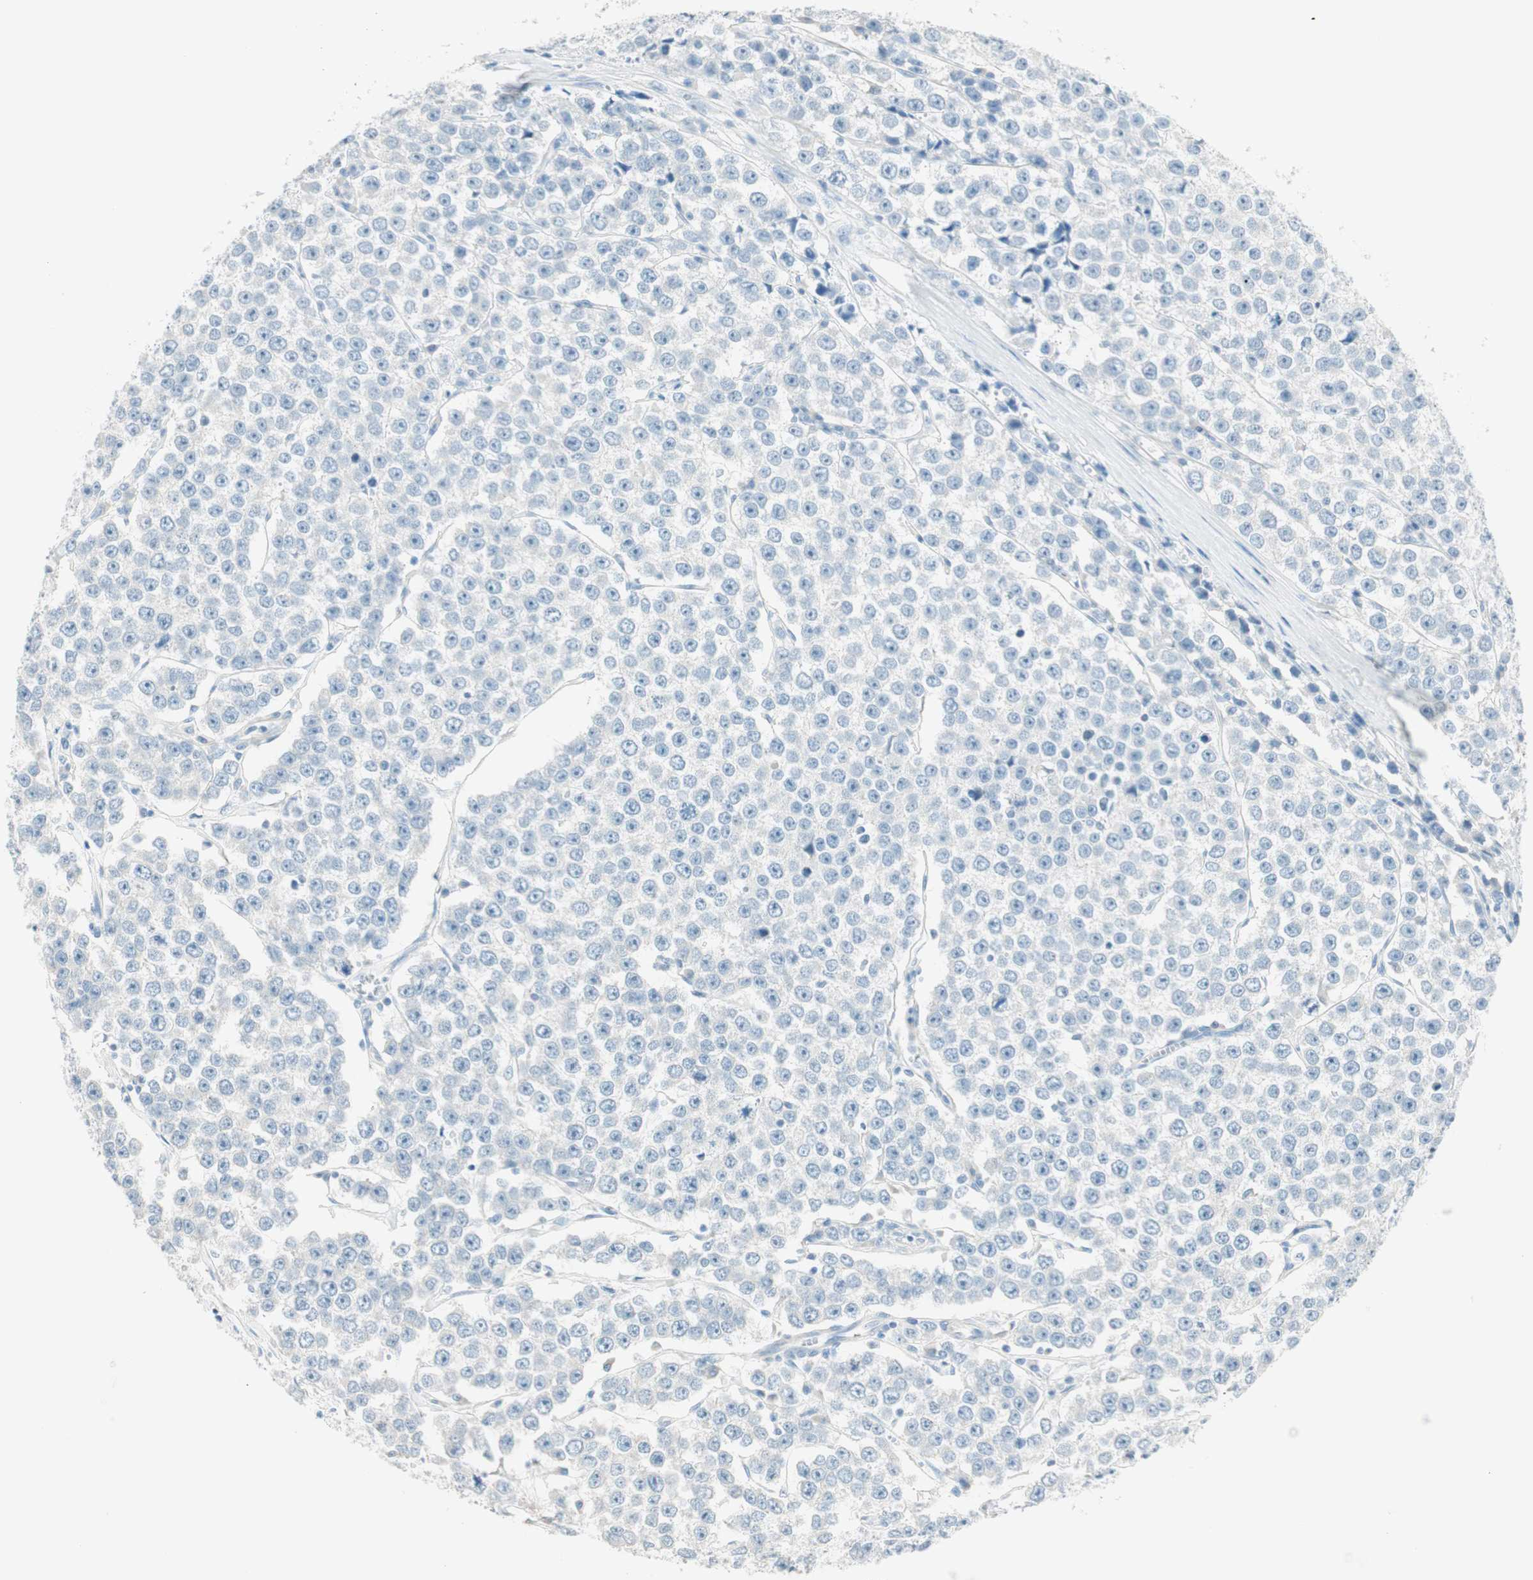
{"staining": {"intensity": "negative", "quantity": "none", "location": "none"}, "tissue": "testis cancer", "cell_type": "Tumor cells", "image_type": "cancer", "snomed": [{"axis": "morphology", "description": "Seminoma, NOS"}, {"axis": "morphology", "description": "Carcinoma, Embryonal, NOS"}, {"axis": "topography", "description": "Testis"}], "caption": "This image is of testis cancer (seminoma) stained with immunohistochemistry to label a protein in brown with the nuclei are counter-stained blue. There is no staining in tumor cells.", "gene": "HPGD", "patient": {"sex": "male", "age": 52}}